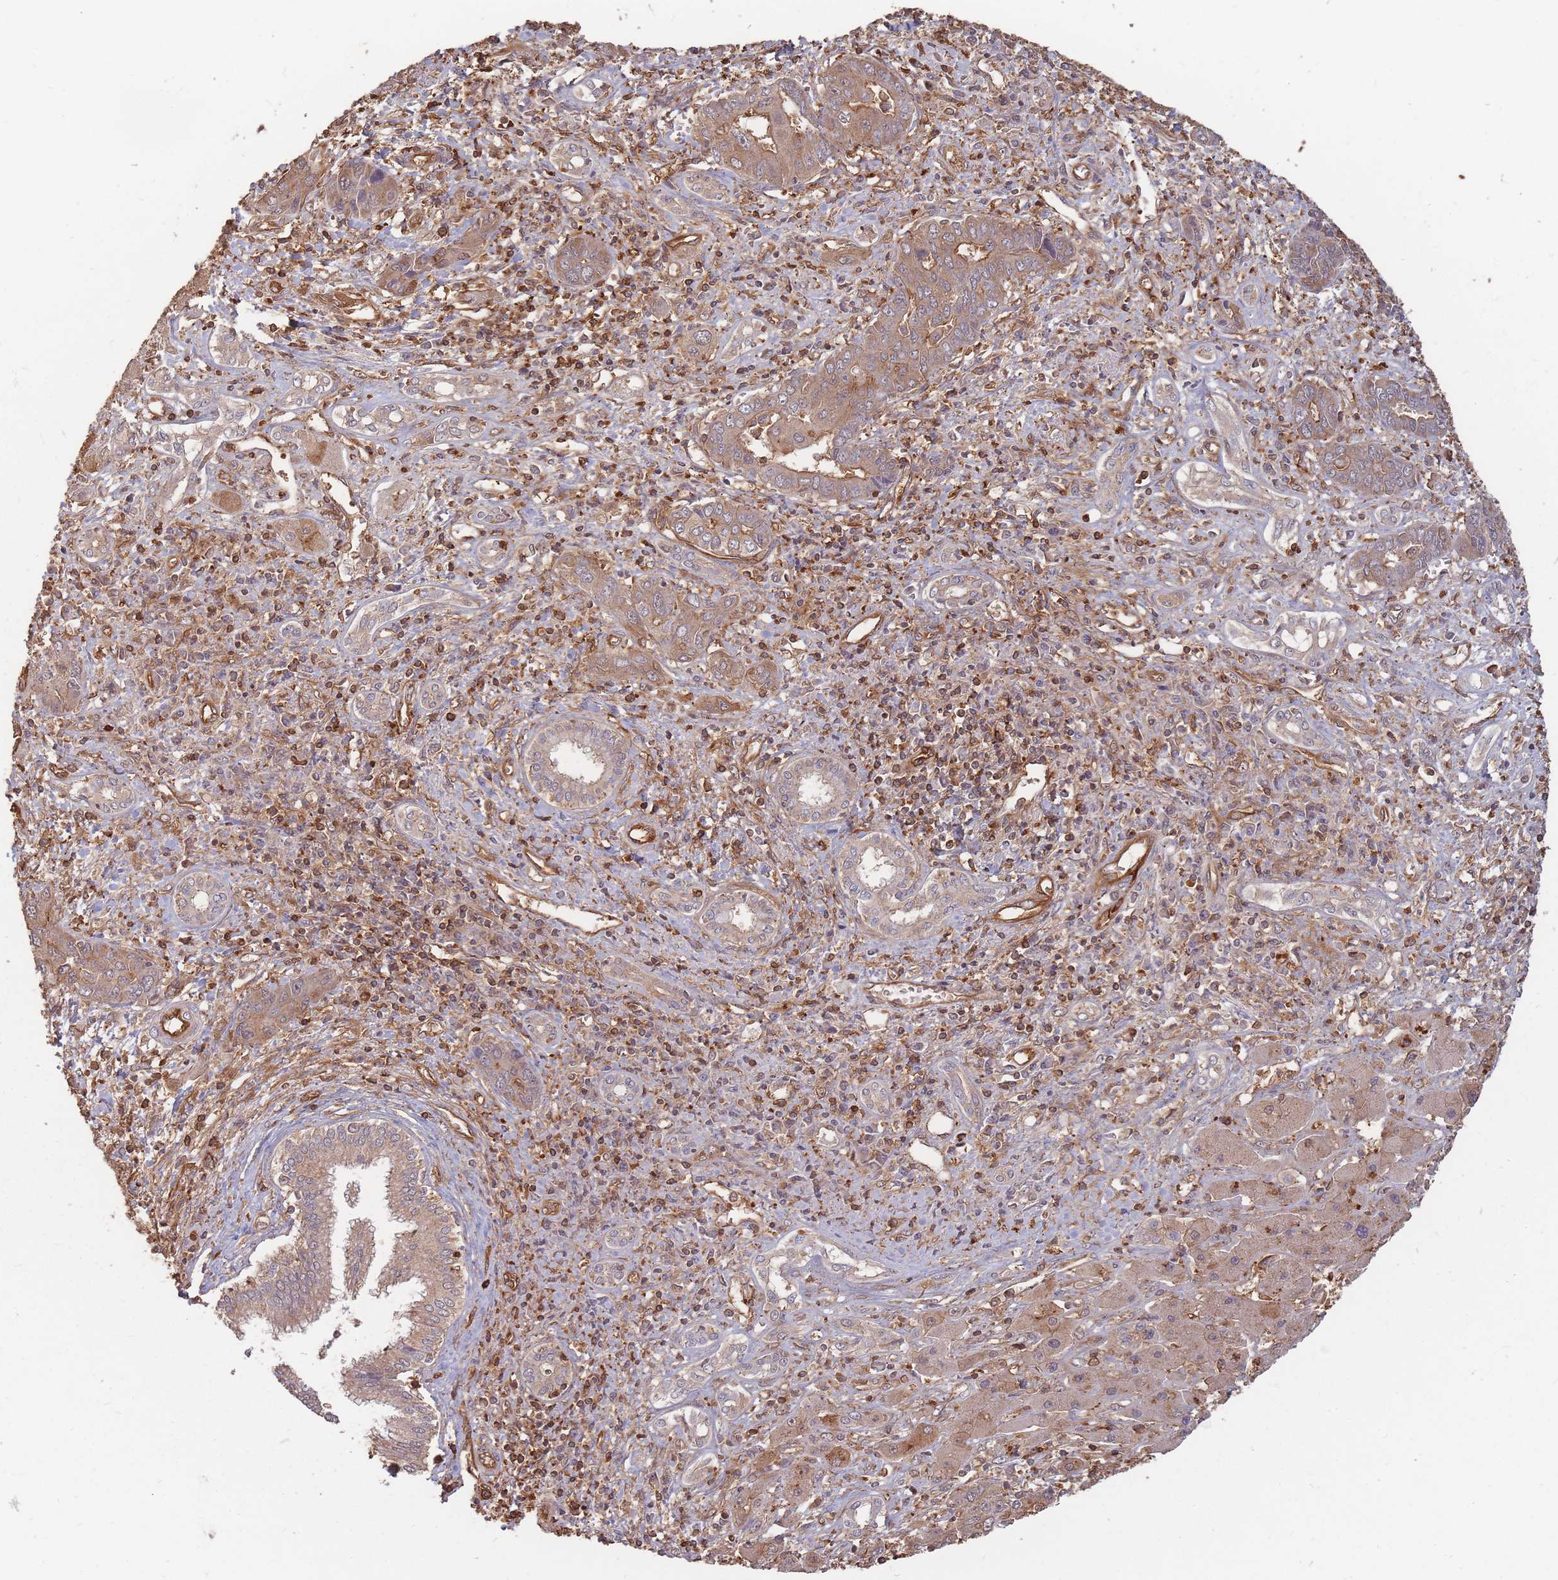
{"staining": {"intensity": "moderate", "quantity": ">75%", "location": "cytoplasmic/membranous"}, "tissue": "liver cancer", "cell_type": "Tumor cells", "image_type": "cancer", "snomed": [{"axis": "morphology", "description": "Cholangiocarcinoma"}, {"axis": "topography", "description": "Liver"}], "caption": "A brown stain labels moderate cytoplasmic/membranous positivity of a protein in human liver cancer tumor cells.", "gene": "PLS3", "patient": {"sex": "male", "age": 67}}